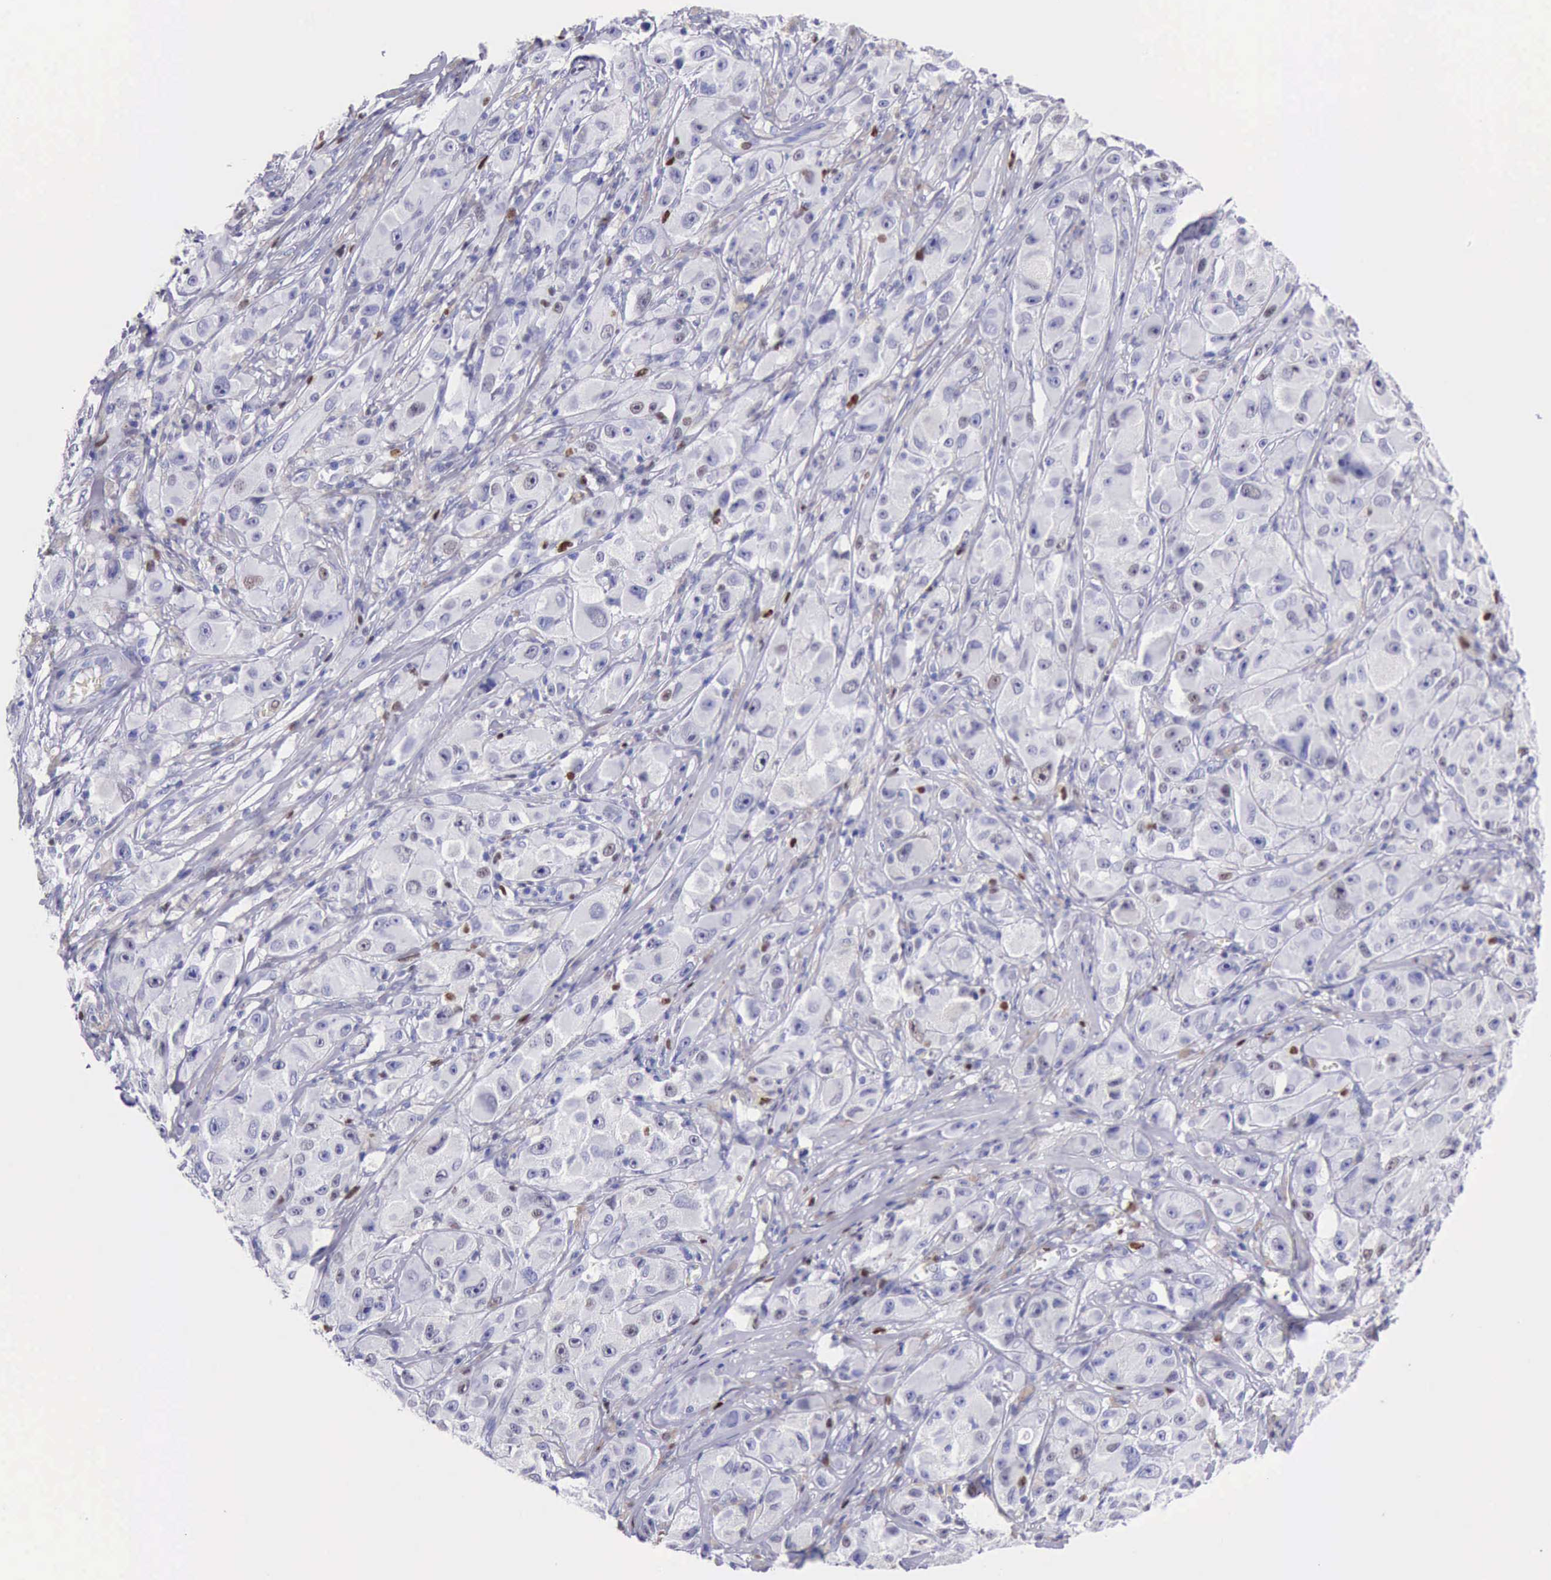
{"staining": {"intensity": "strong", "quantity": "<25%", "location": "nuclear"}, "tissue": "melanoma", "cell_type": "Tumor cells", "image_type": "cancer", "snomed": [{"axis": "morphology", "description": "Malignant melanoma, NOS"}, {"axis": "topography", "description": "Skin"}], "caption": "Immunohistochemistry (IHC) staining of malignant melanoma, which reveals medium levels of strong nuclear staining in about <25% of tumor cells indicating strong nuclear protein expression. The staining was performed using DAB (3,3'-diaminobenzidine) (brown) for protein detection and nuclei were counterstained in hematoxylin (blue).", "gene": "MCM2", "patient": {"sex": "male", "age": 56}}